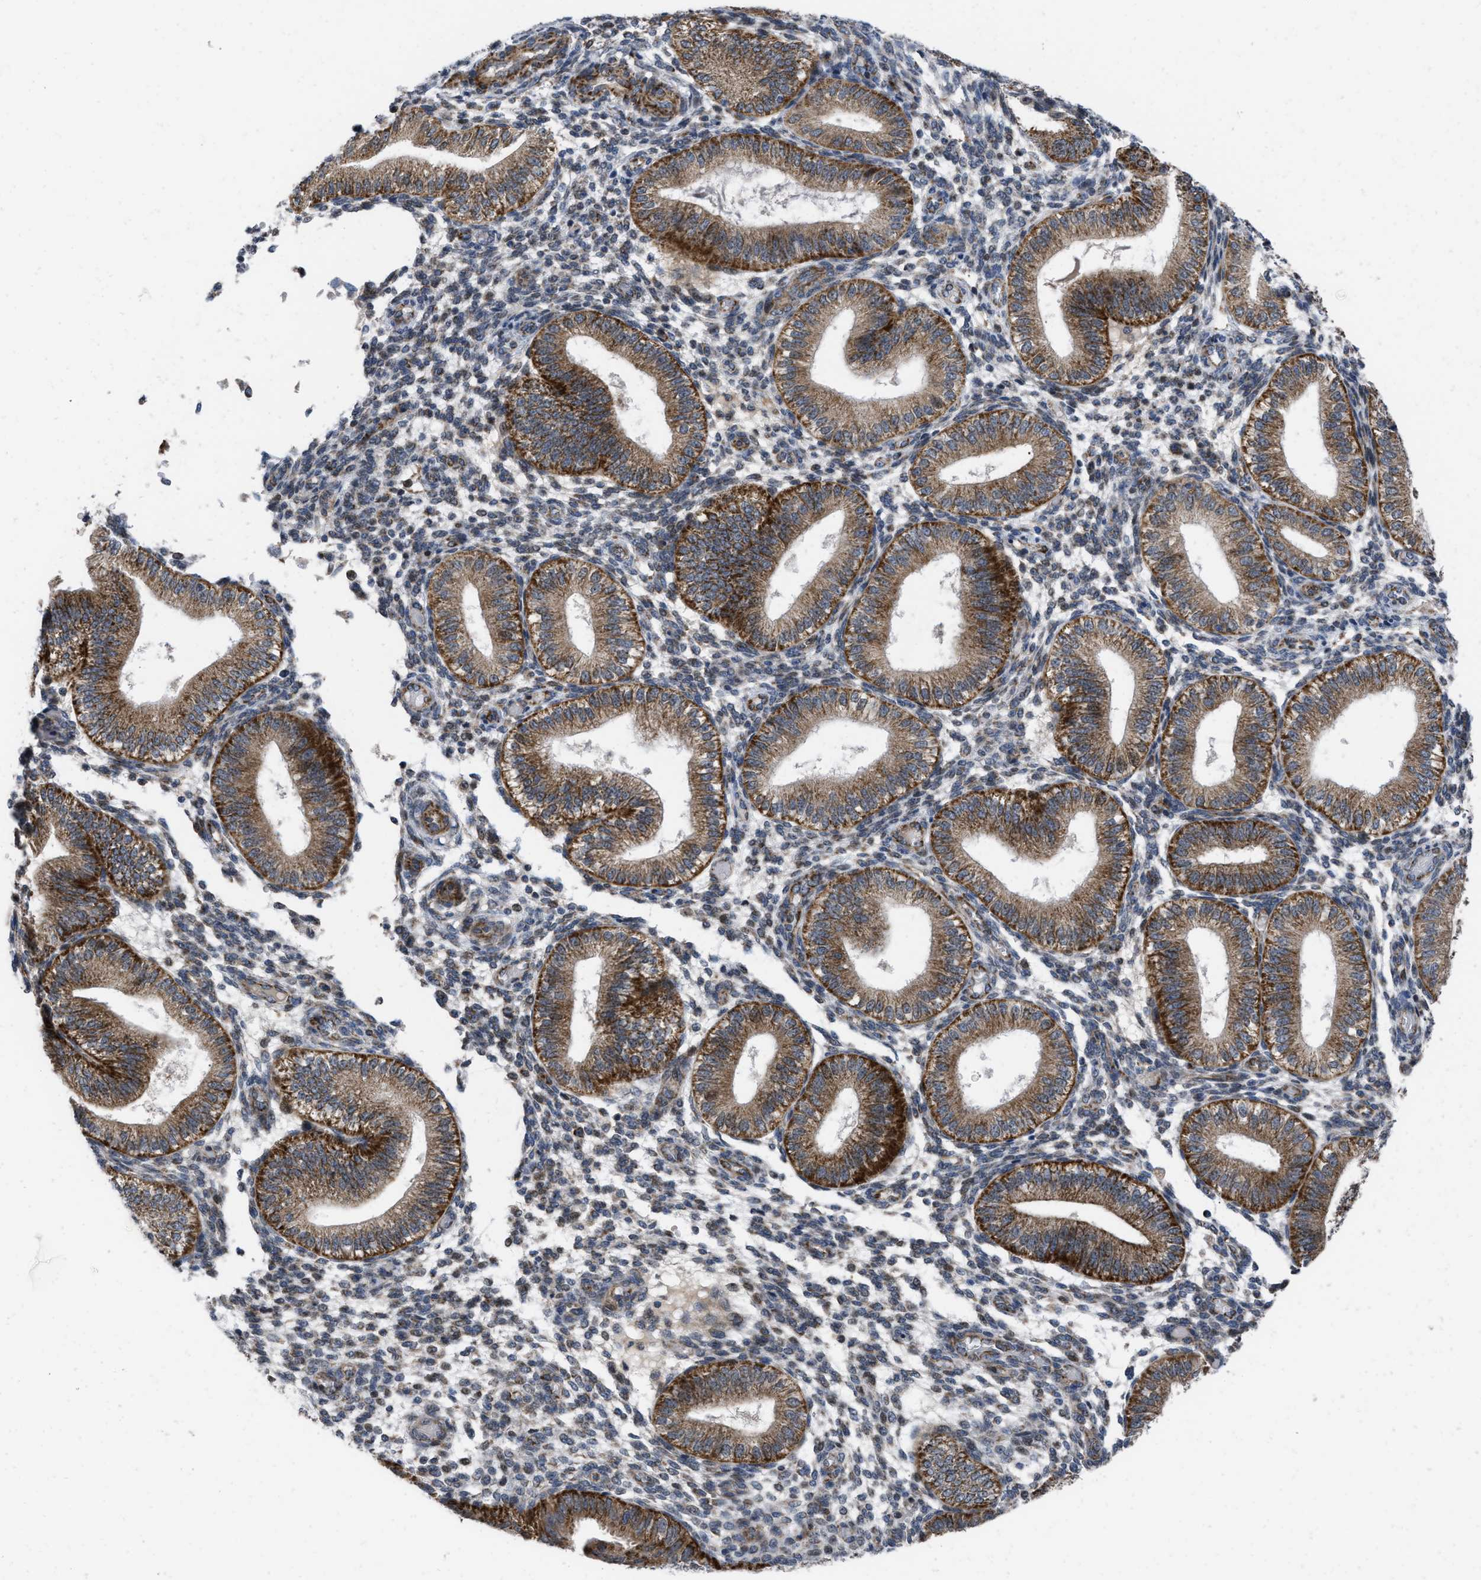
{"staining": {"intensity": "weak", "quantity": ">75%", "location": "cytoplasmic/membranous"}, "tissue": "endometrium", "cell_type": "Cells in endometrial stroma", "image_type": "normal", "snomed": [{"axis": "morphology", "description": "Normal tissue, NOS"}, {"axis": "topography", "description": "Endometrium"}], "caption": "Immunohistochemistry (IHC) staining of unremarkable endometrium, which demonstrates low levels of weak cytoplasmic/membranous positivity in about >75% of cells in endometrial stroma indicating weak cytoplasmic/membranous protein positivity. The staining was performed using DAB (3,3'-diaminobenzidine) (brown) for protein detection and nuclei were counterstained in hematoxylin (blue).", "gene": "AKAP1", "patient": {"sex": "female", "age": 39}}